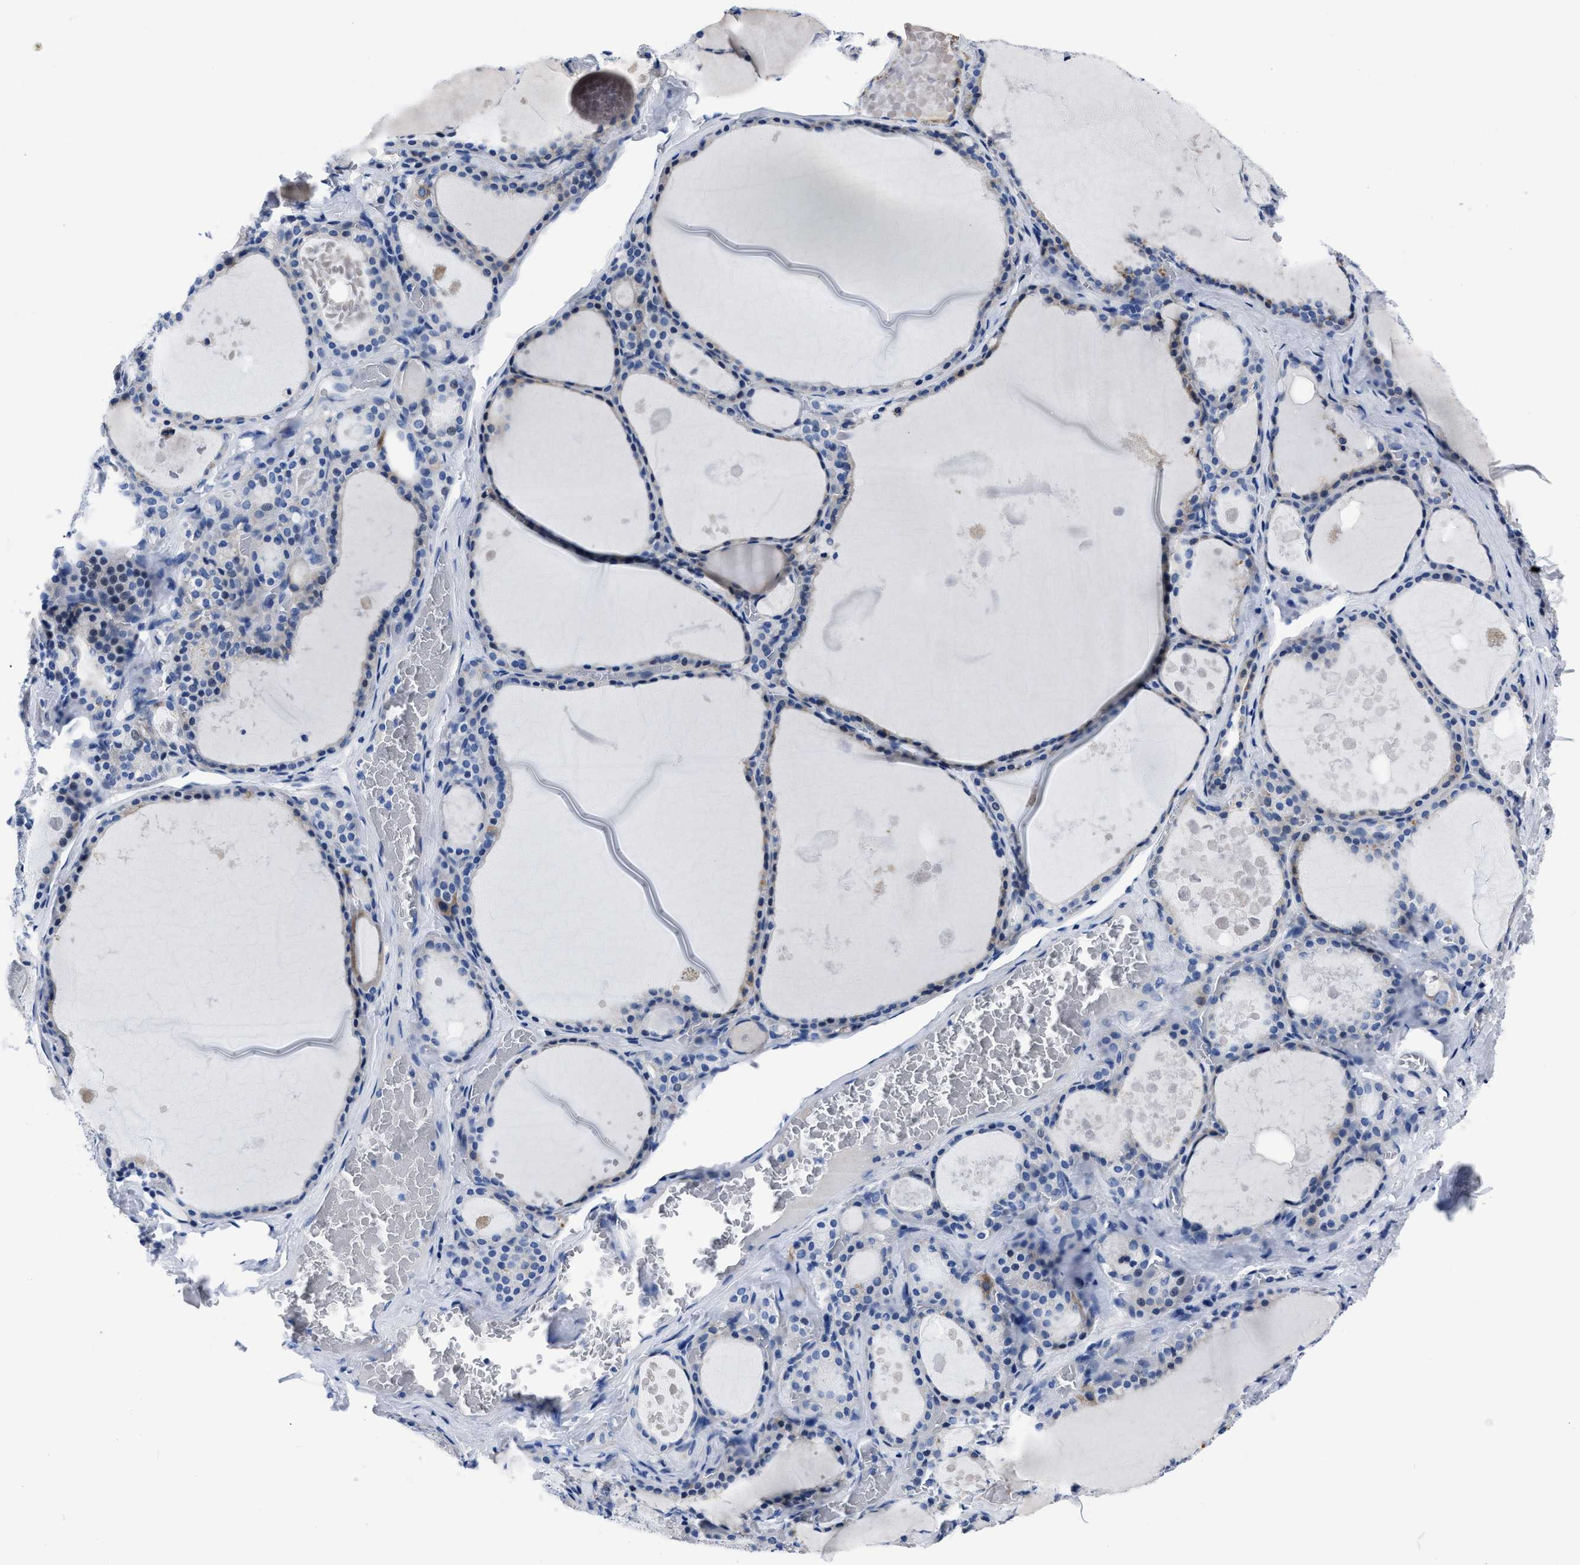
{"staining": {"intensity": "moderate", "quantity": "<25%", "location": "cytoplasmic/membranous"}, "tissue": "thyroid gland", "cell_type": "Glandular cells", "image_type": "normal", "snomed": [{"axis": "morphology", "description": "Normal tissue, NOS"}, {"axis": "topography", "description": "Thyroid gland"}], "caption": "Normal thyroid gland exhibits moderate cytoplasmic/membranous positivity in about <25% of glandular cells Using DAB (3,3'-diaminobenzidine) (brown) and hematoxylin (blue) stains, captured at high magnification using brightfield microscopy..", "gene": "MOV10L1", "patient": {"sex": "male", "age": 56}}